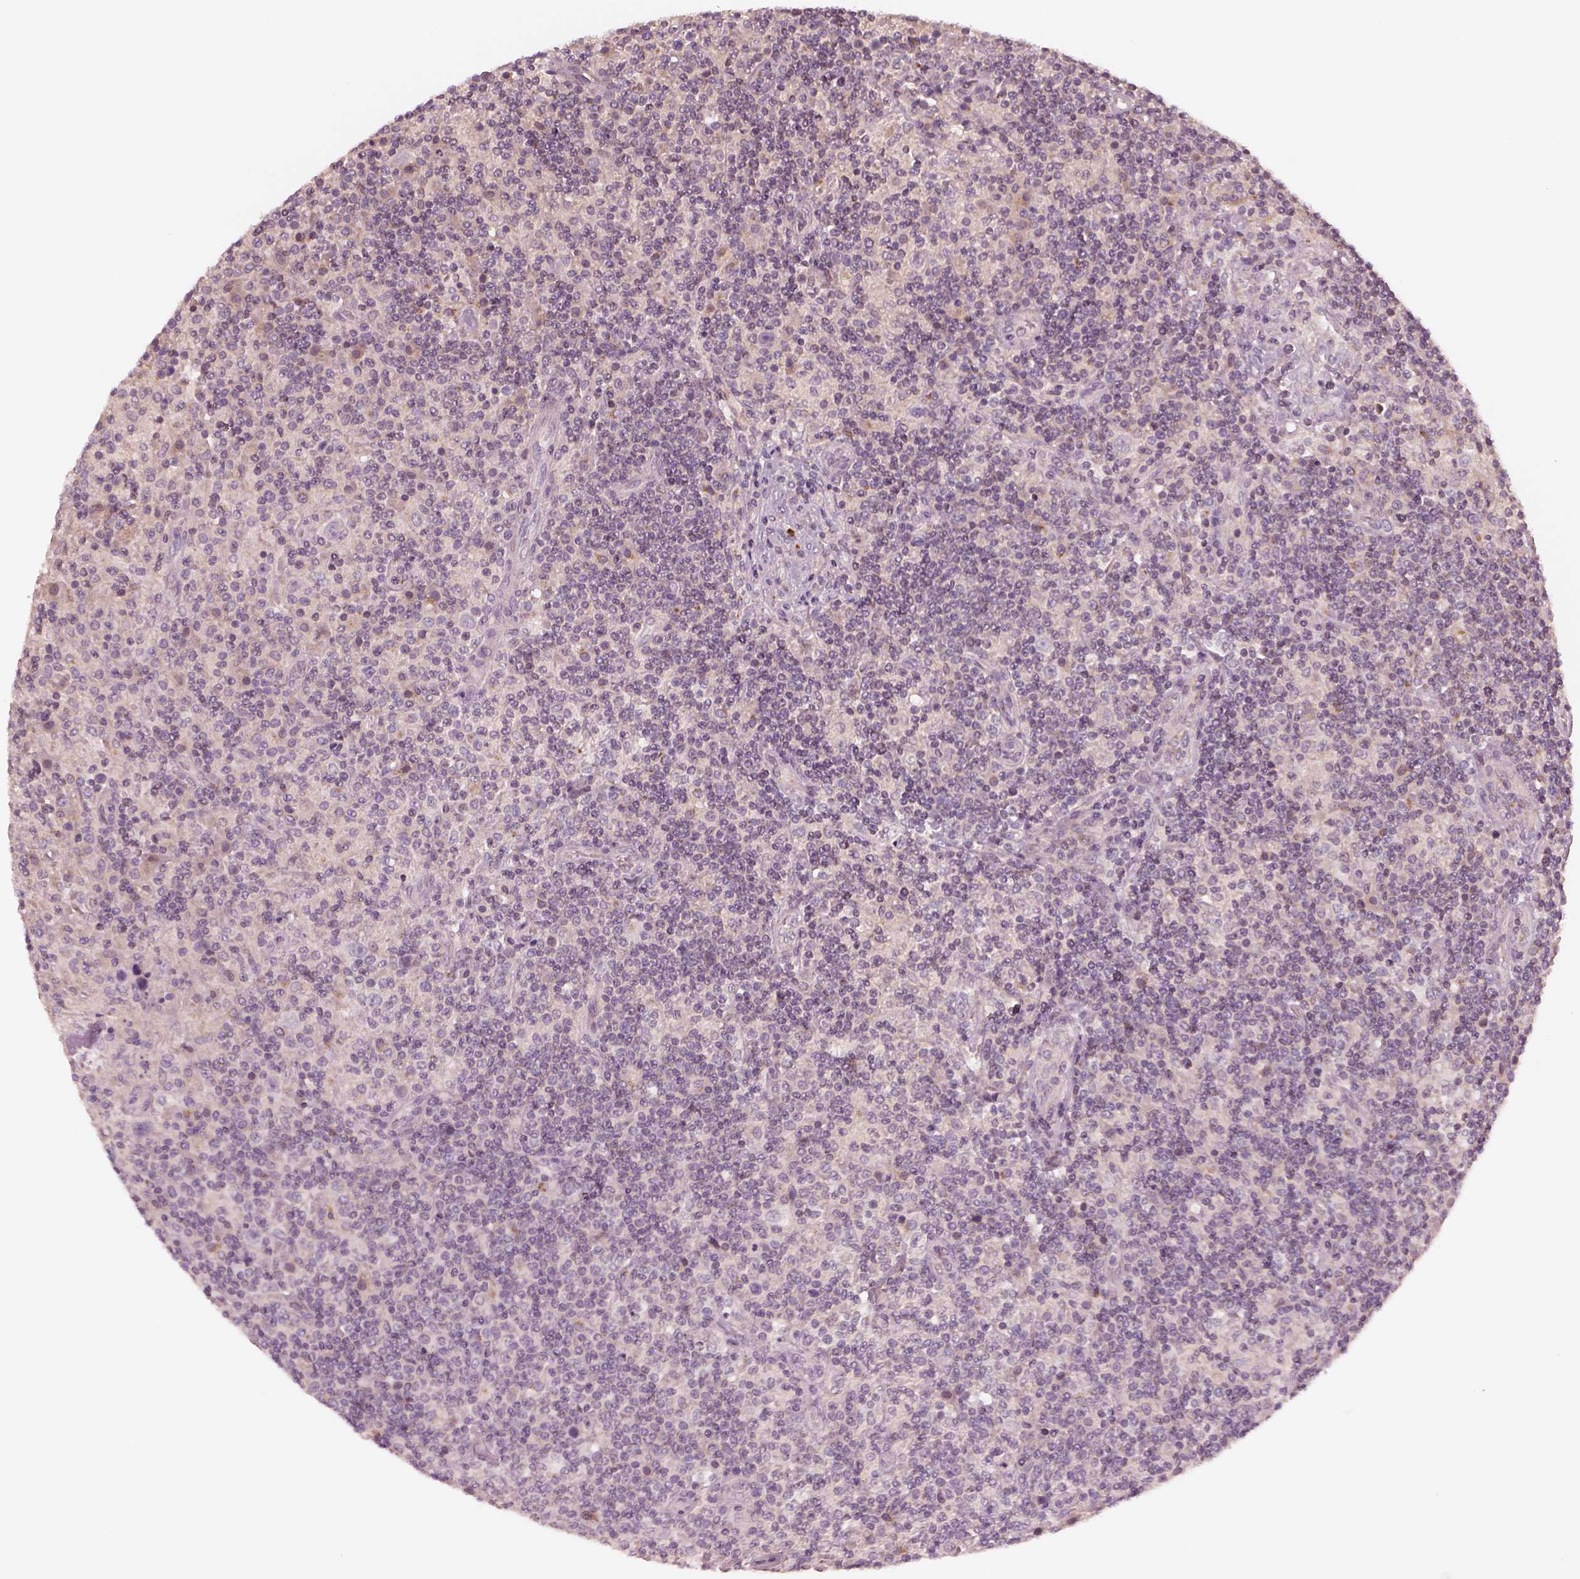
{"staining": {"intensity": "negative", "quantity": "none", "location": "none"}, "tissue": "lymphoma", "cell_type": "Tumor cells", "image_type": "cancer", "snomed": [{"axis": "morphology", "description": "Hodgkin's disease, NOS"}, {"axis": "topography", "description": "Lymph node"}], "caption": "Hodgkin's disease stained for a protein using immunohistochemistry (IHC) reveals no positivity tumor cells.", "gene": "SDCBP2", "patient": {"sex": "male", "age": 70}}